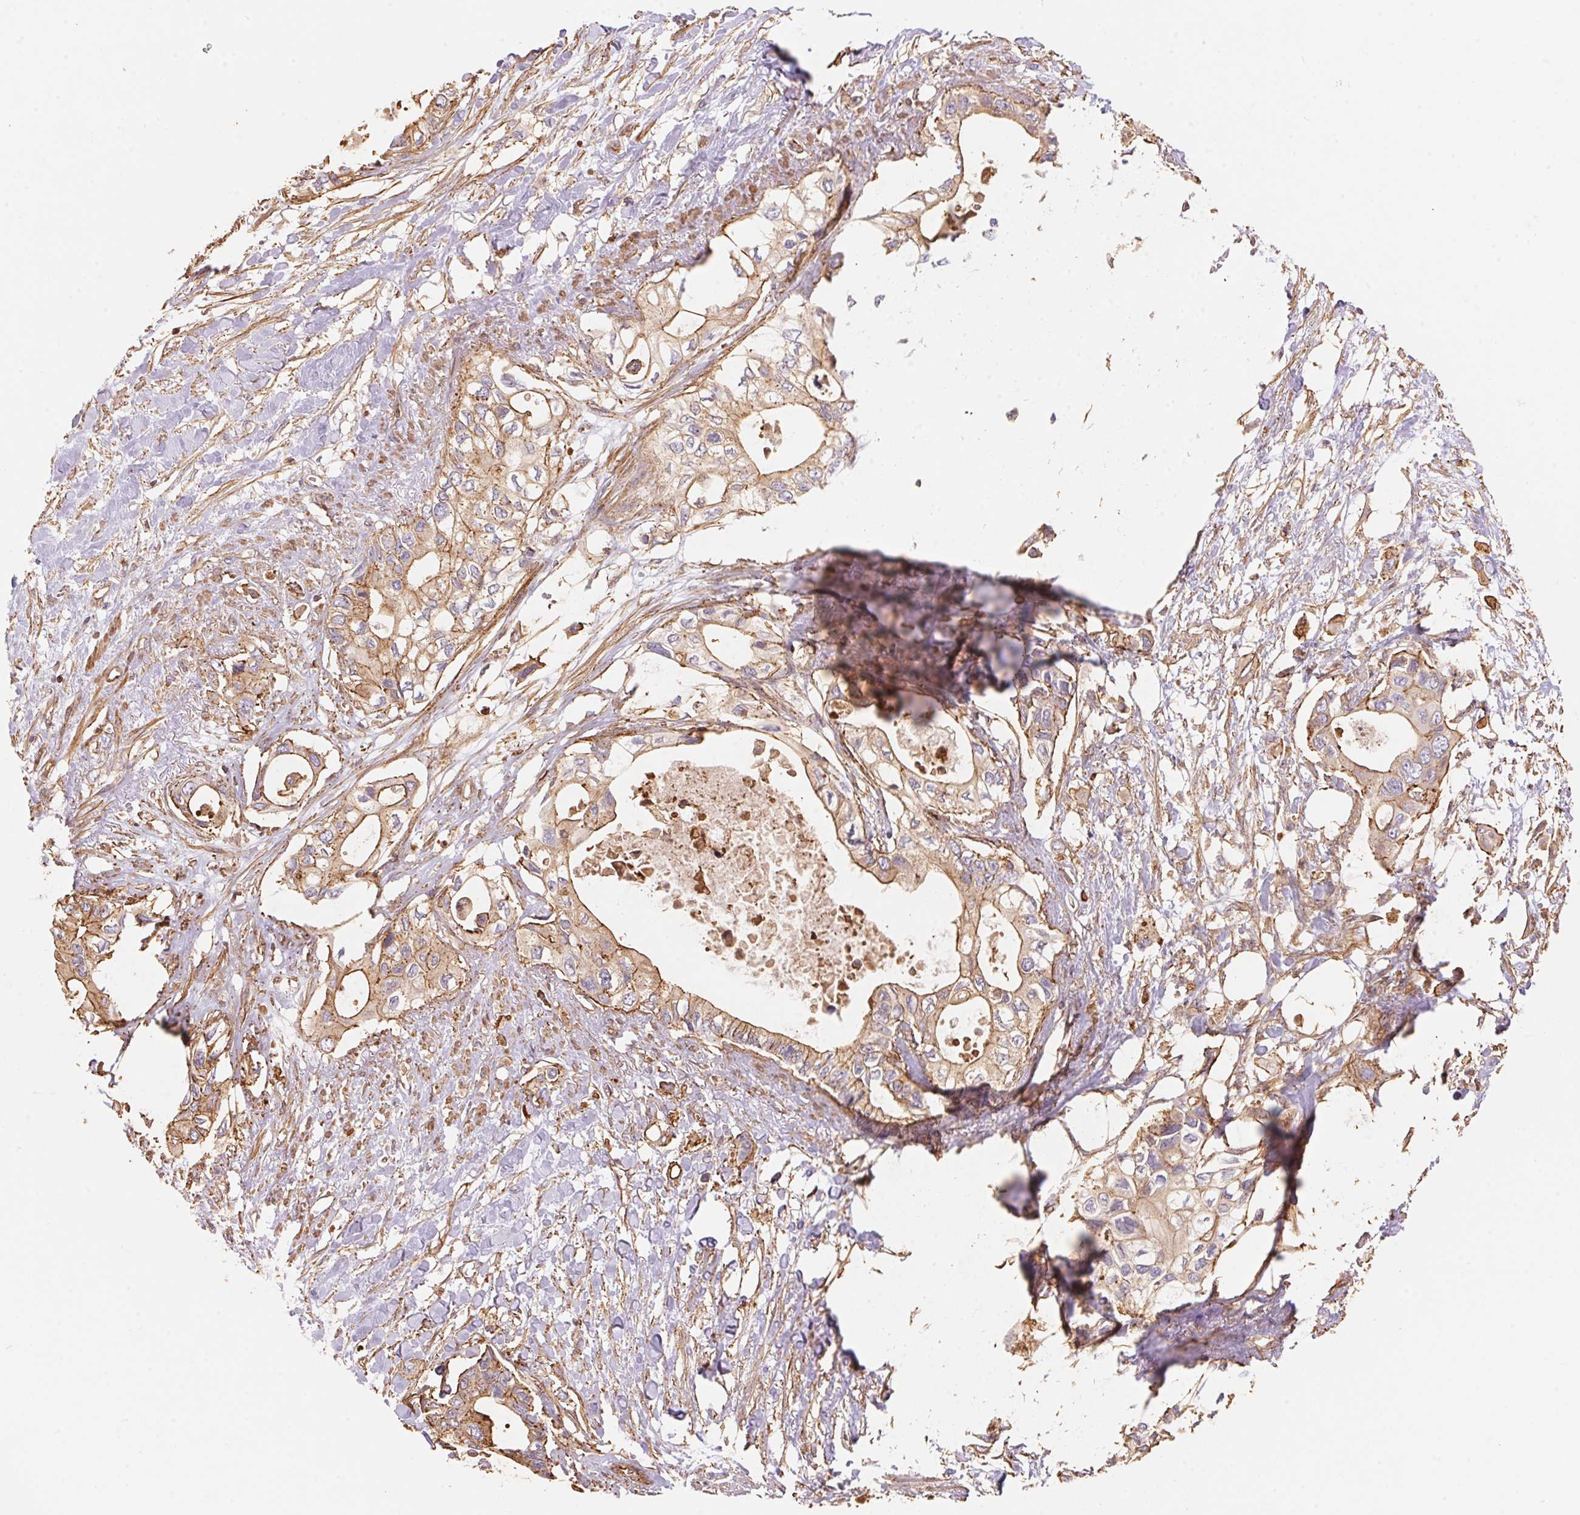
{"staining": {"intensity": "moderate", "quantity": ">75%", "location": "cytoplasmic/membranous"}, "tissue": "pancreatic cancer", "cell_type": "Tumor cells", "image_type": "cancer", "snomed": [{"axis": "morphology", "description": "Adenocarcinoma, NOS"}, {"axis": "topography", "description": "Pancreas"}], "caption": "Protein analysis of pancreatic cancer (adenocarcinoma) tissue demonstrates moderate cytoplasmic/membranous staining in about >75% of tumor cells.", "gene": "FRAS1", "patient": {"sex": "female", "age": 63}}